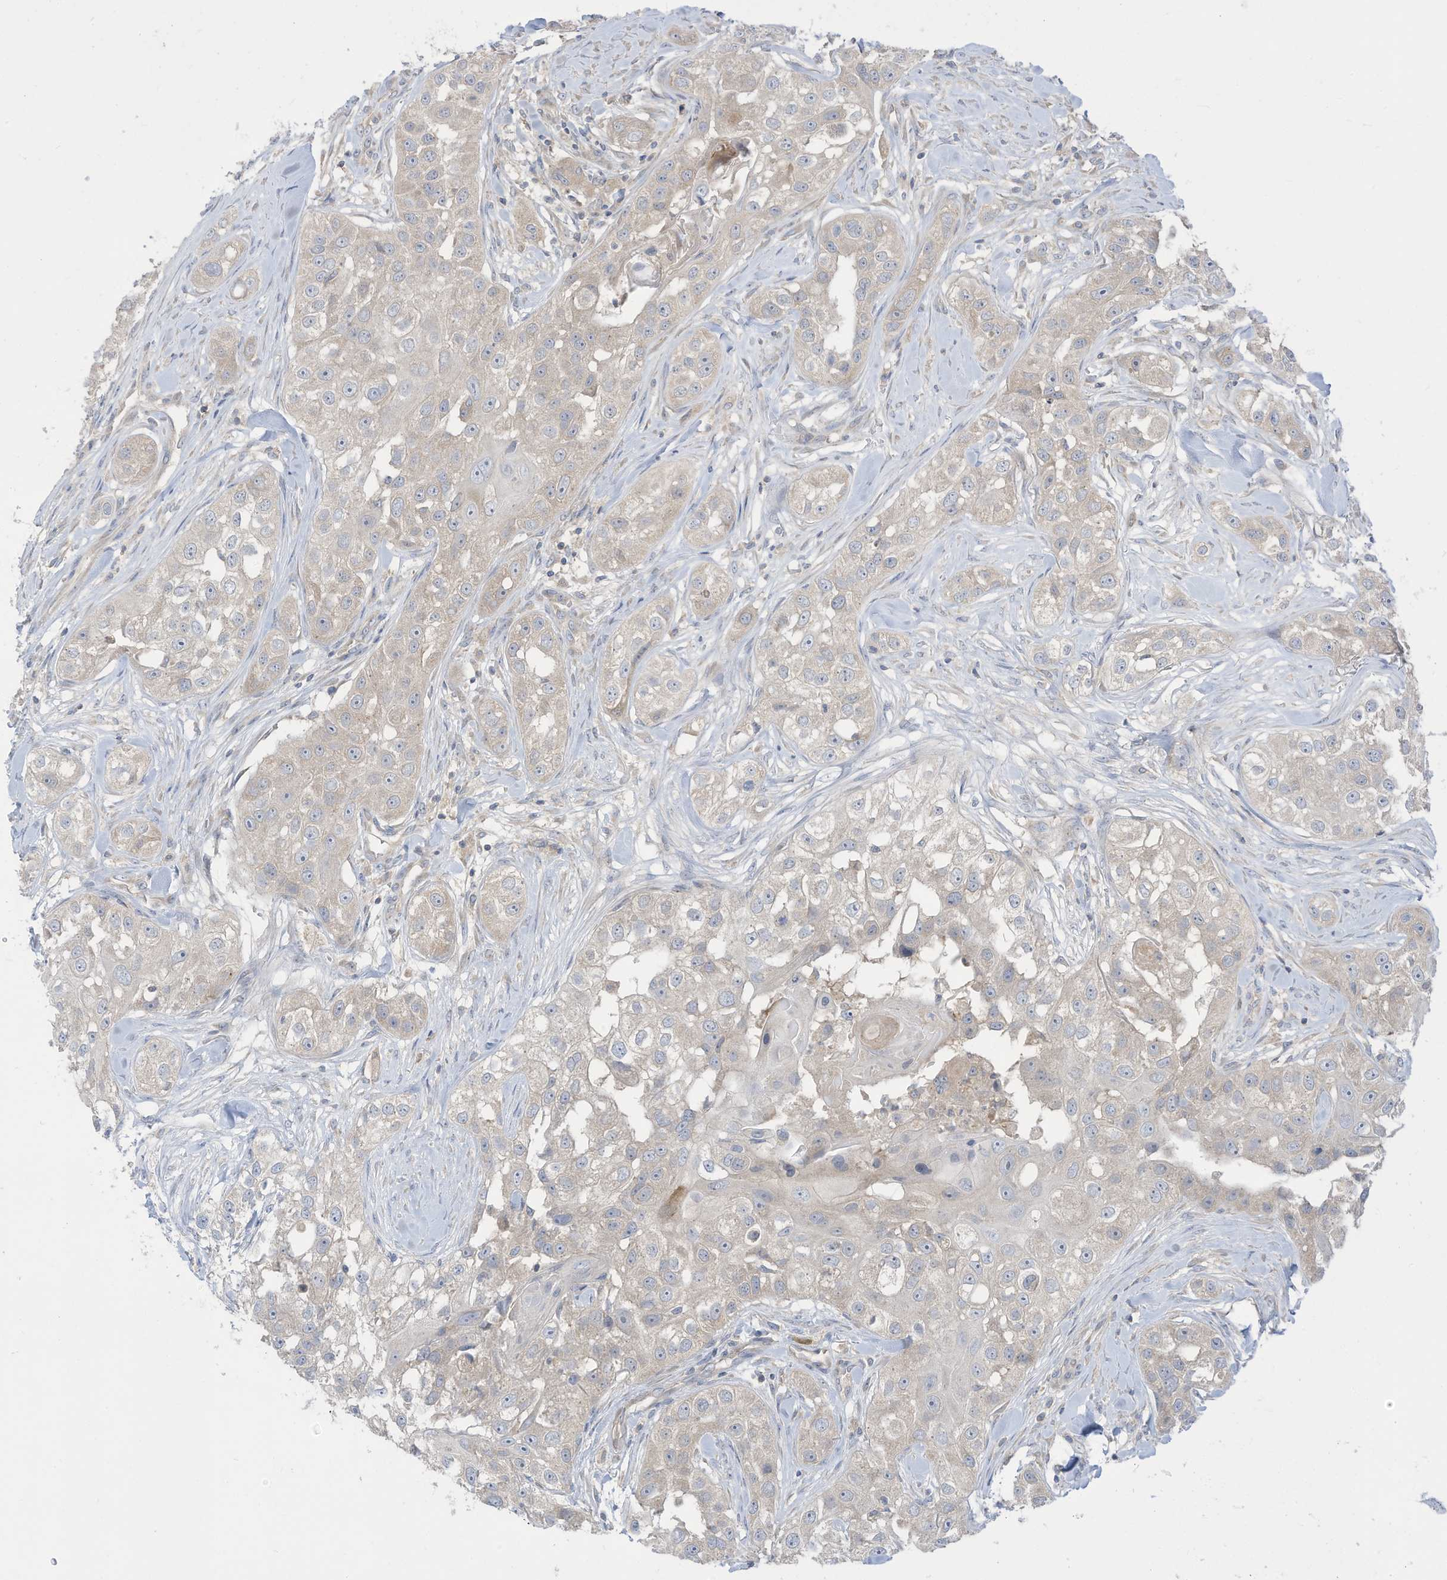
{"staining": {"intensity": "negative", "quantity": "none", "location": "none"}, "tissue": "head and neck cancer", "cell_type": "Tumor cells", "image_type": "cancer", "snomed": [{"axis": "morphology", "description": "Normal tissue, NOS"}, {"axis": "morphology", "description": "Squamous cell carcinoma, NOS"}, {"axis": "topography", "description": "Skeletal muscle"}, {"axis": "topography", "description": "Head-Neck"}], "caption": "Tumor cells are negative for brown protein staining in squamous cell carcinoma (head and neck). (DAB immunohistochemistry (IHC) with hematoxylin counter stain).", "gene": "LRRN2", "patient": {"sex": "male", "age": 51}}